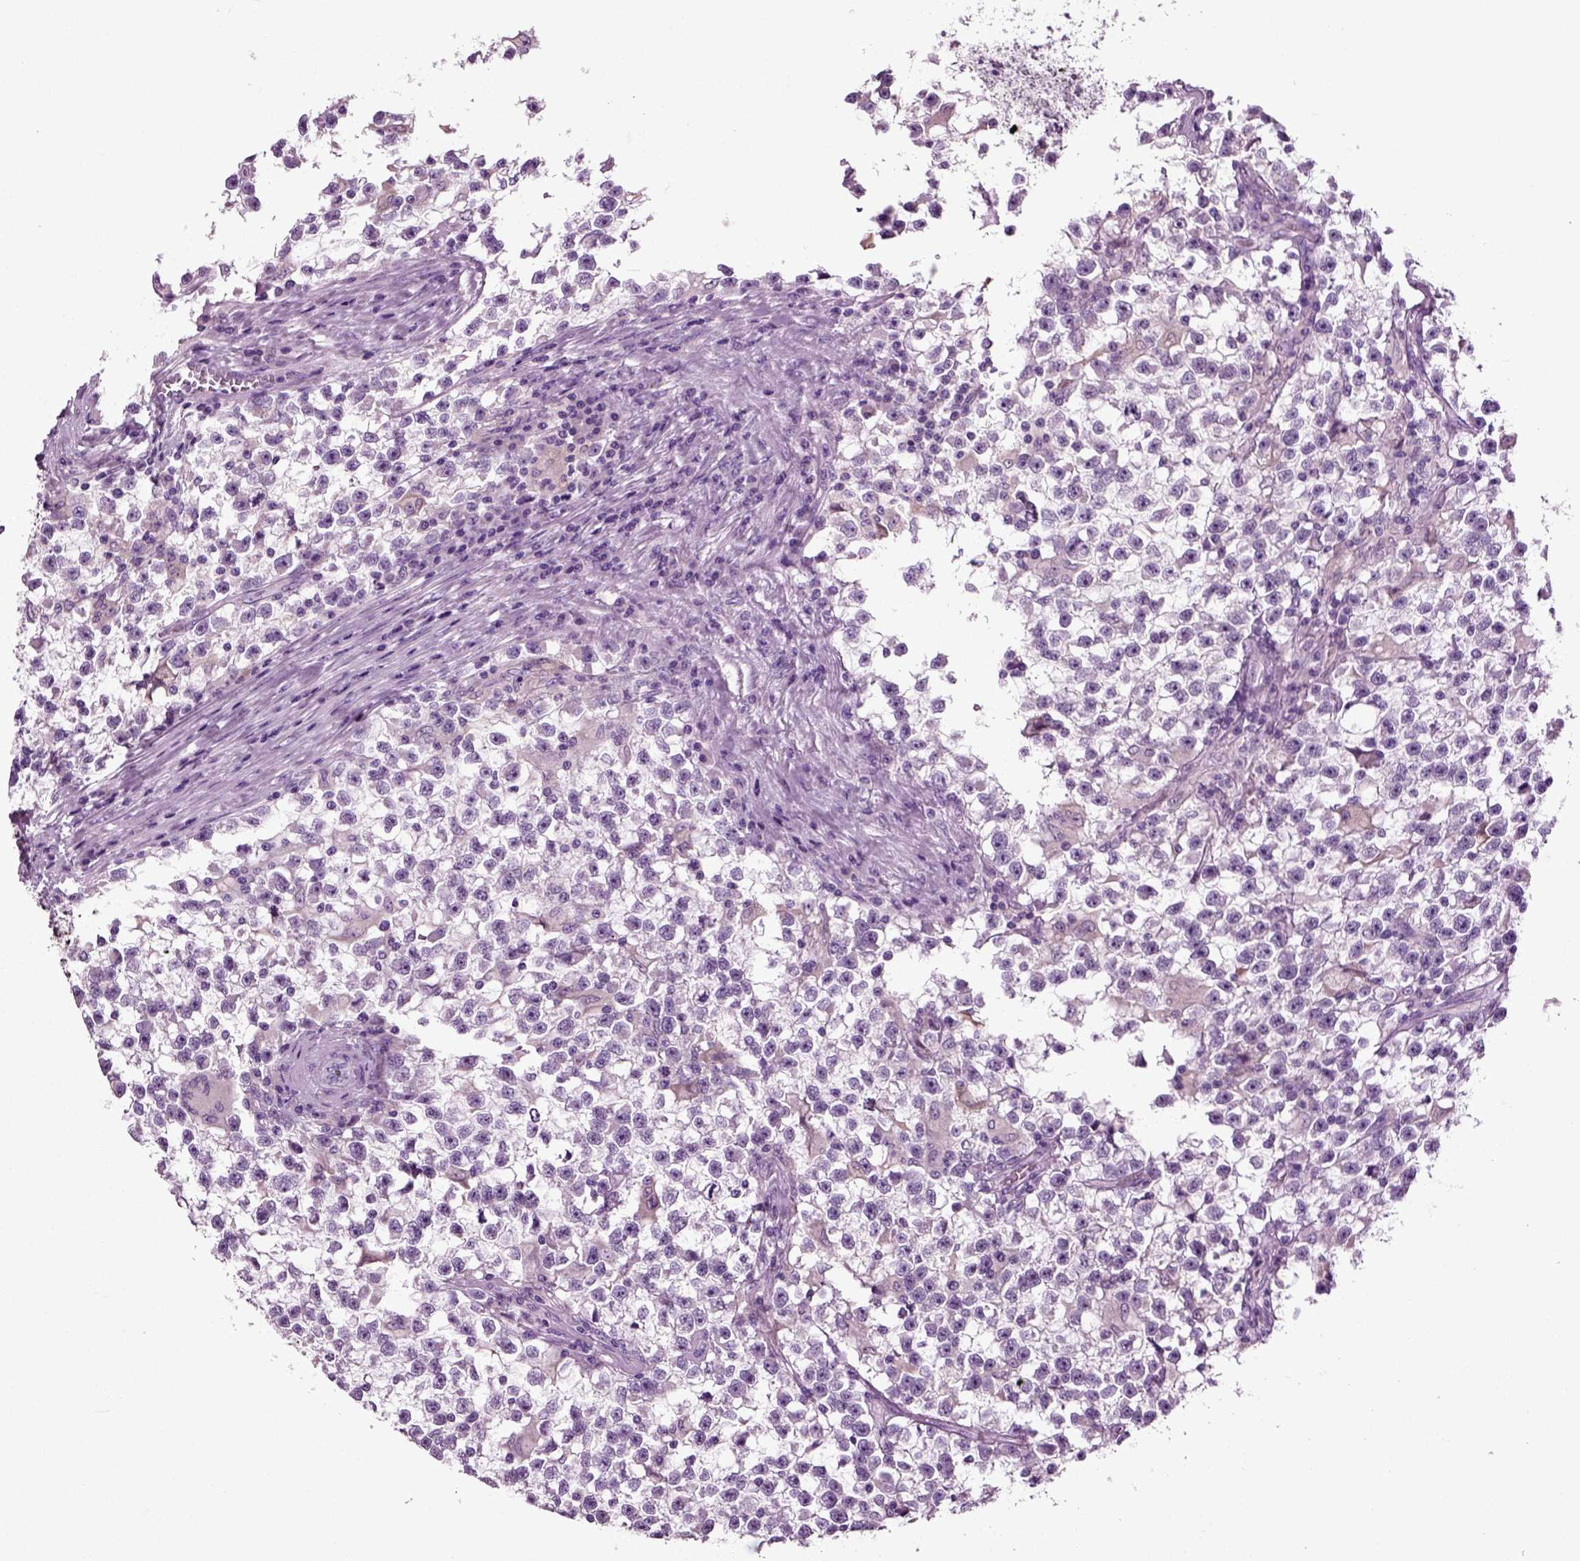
{"staining": {"intensity": "negative", "quantity": "none", "location": "none"}, "tissue": "testis cancer", "cell_type": "Tumor cells", "image_type": "cancer", "snomed": [{"axis": "morphology", "description": "Seminoma, NOS"}, {"axis": "topography", "description": "Testis"}], "caption": "Tumor cells show no significant protein expression in testis cancer (seminoma). The staining is performed using DAB (3,3'-diaminobenzidine) brown chromogen with nuclei counter-stained in using hematoxylin.", "gene": "DNAH10", "patient": {"sex": "male", "age": 31}}